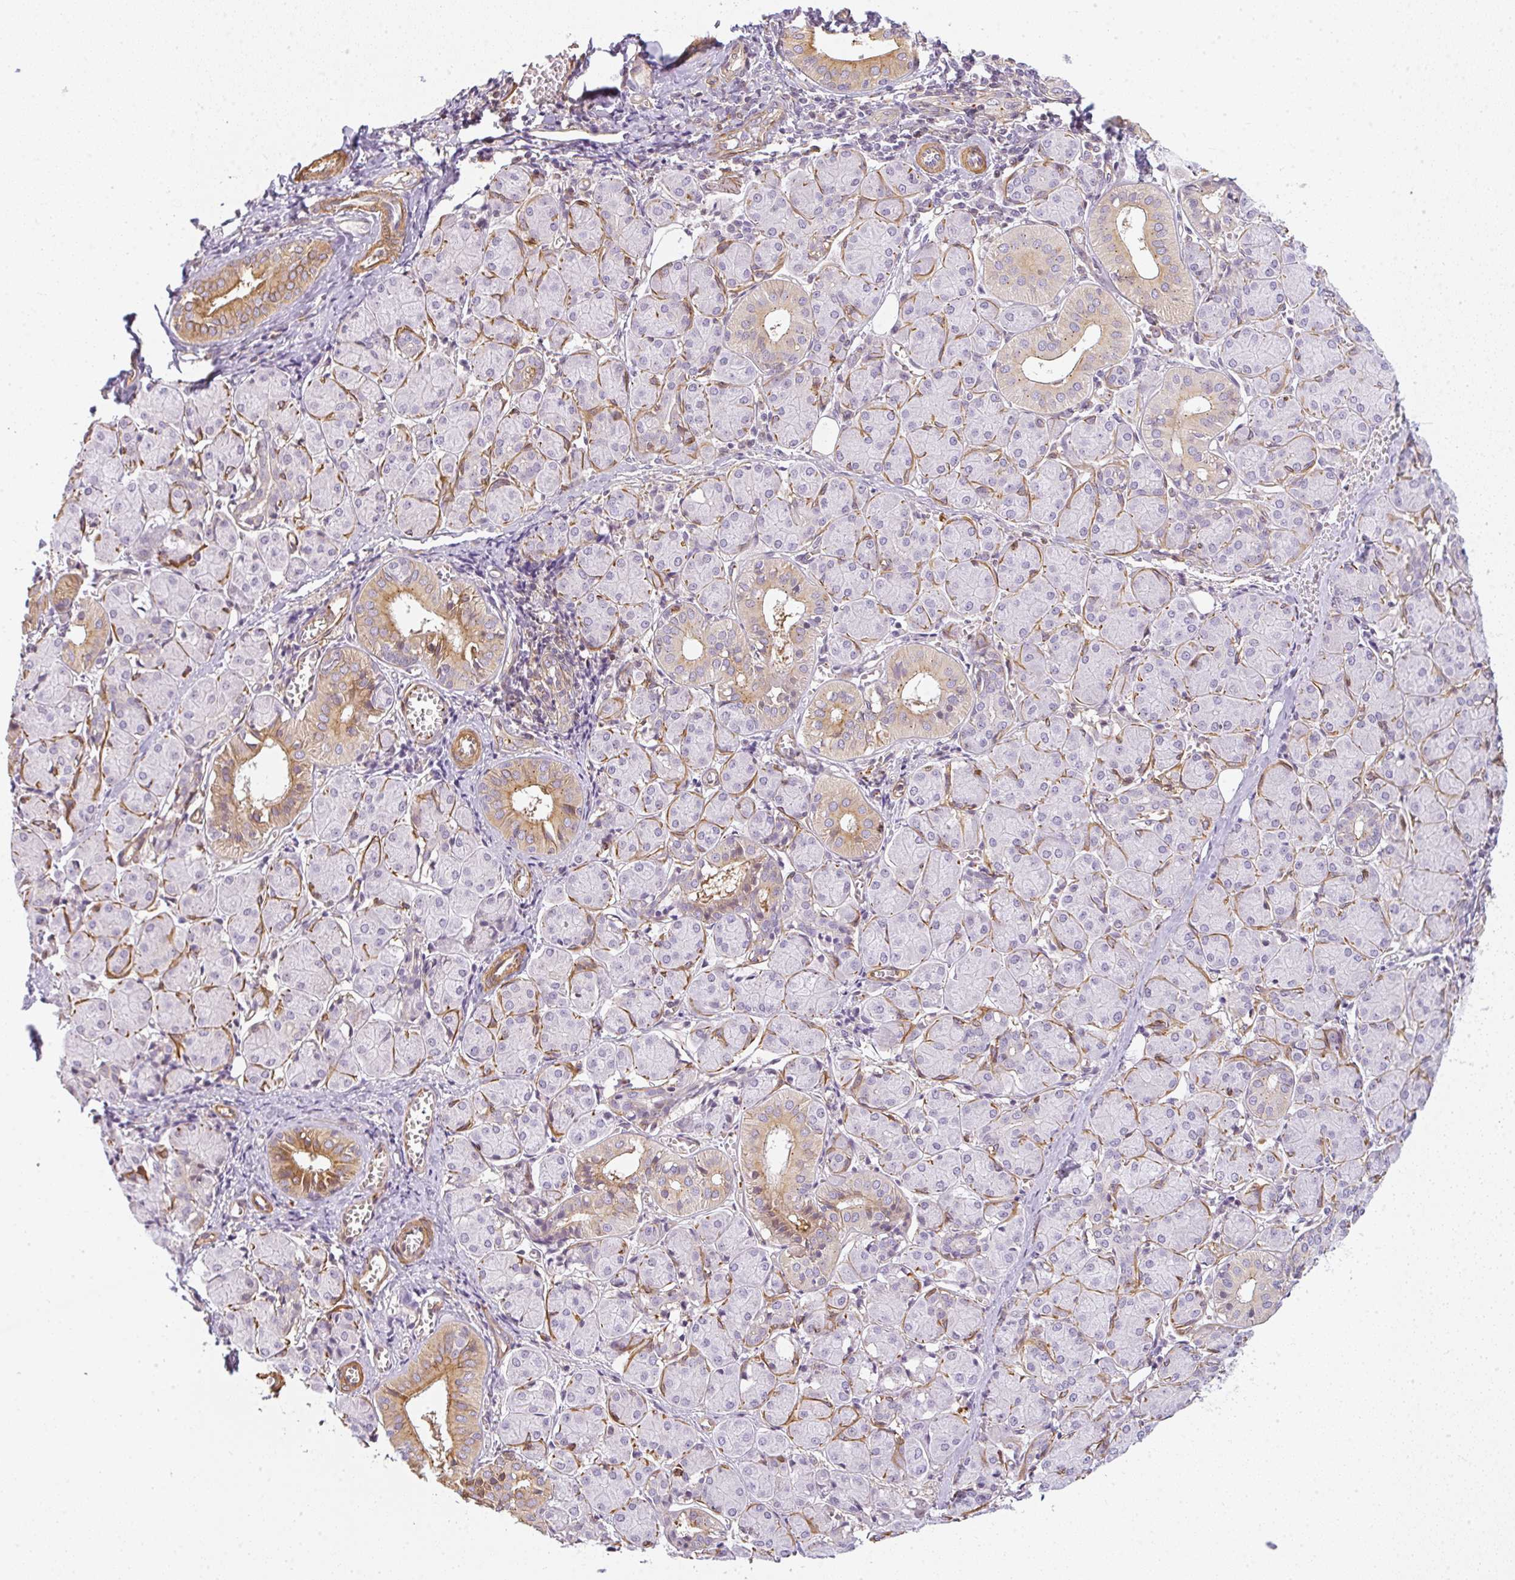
{"staining": {"intensity": "moderate", "quantity": "<25%", "location": "cytoplasmic/membranous"}, "tissue": "salivary gland", "cell_type": "Glandular cells", "image_type": "normal", "snomed": [{"axis": "morphology", "description": "Normal tissue, NOS"}, {"axis": "morphology", "description": "Inflammation, NOS"}, {"axis": "topography", "description": "Lymph node"}, {"axis": "topography", "description": "Salivary gland"}], "caption": "Salivary gland stained for a protein (brown) demonstrates moderate cytoplasmic/membranous positive staining in approximately <25% of glandular cells.", "gene": "SULF1", "patient": {"sex": "male", "age": 3}}